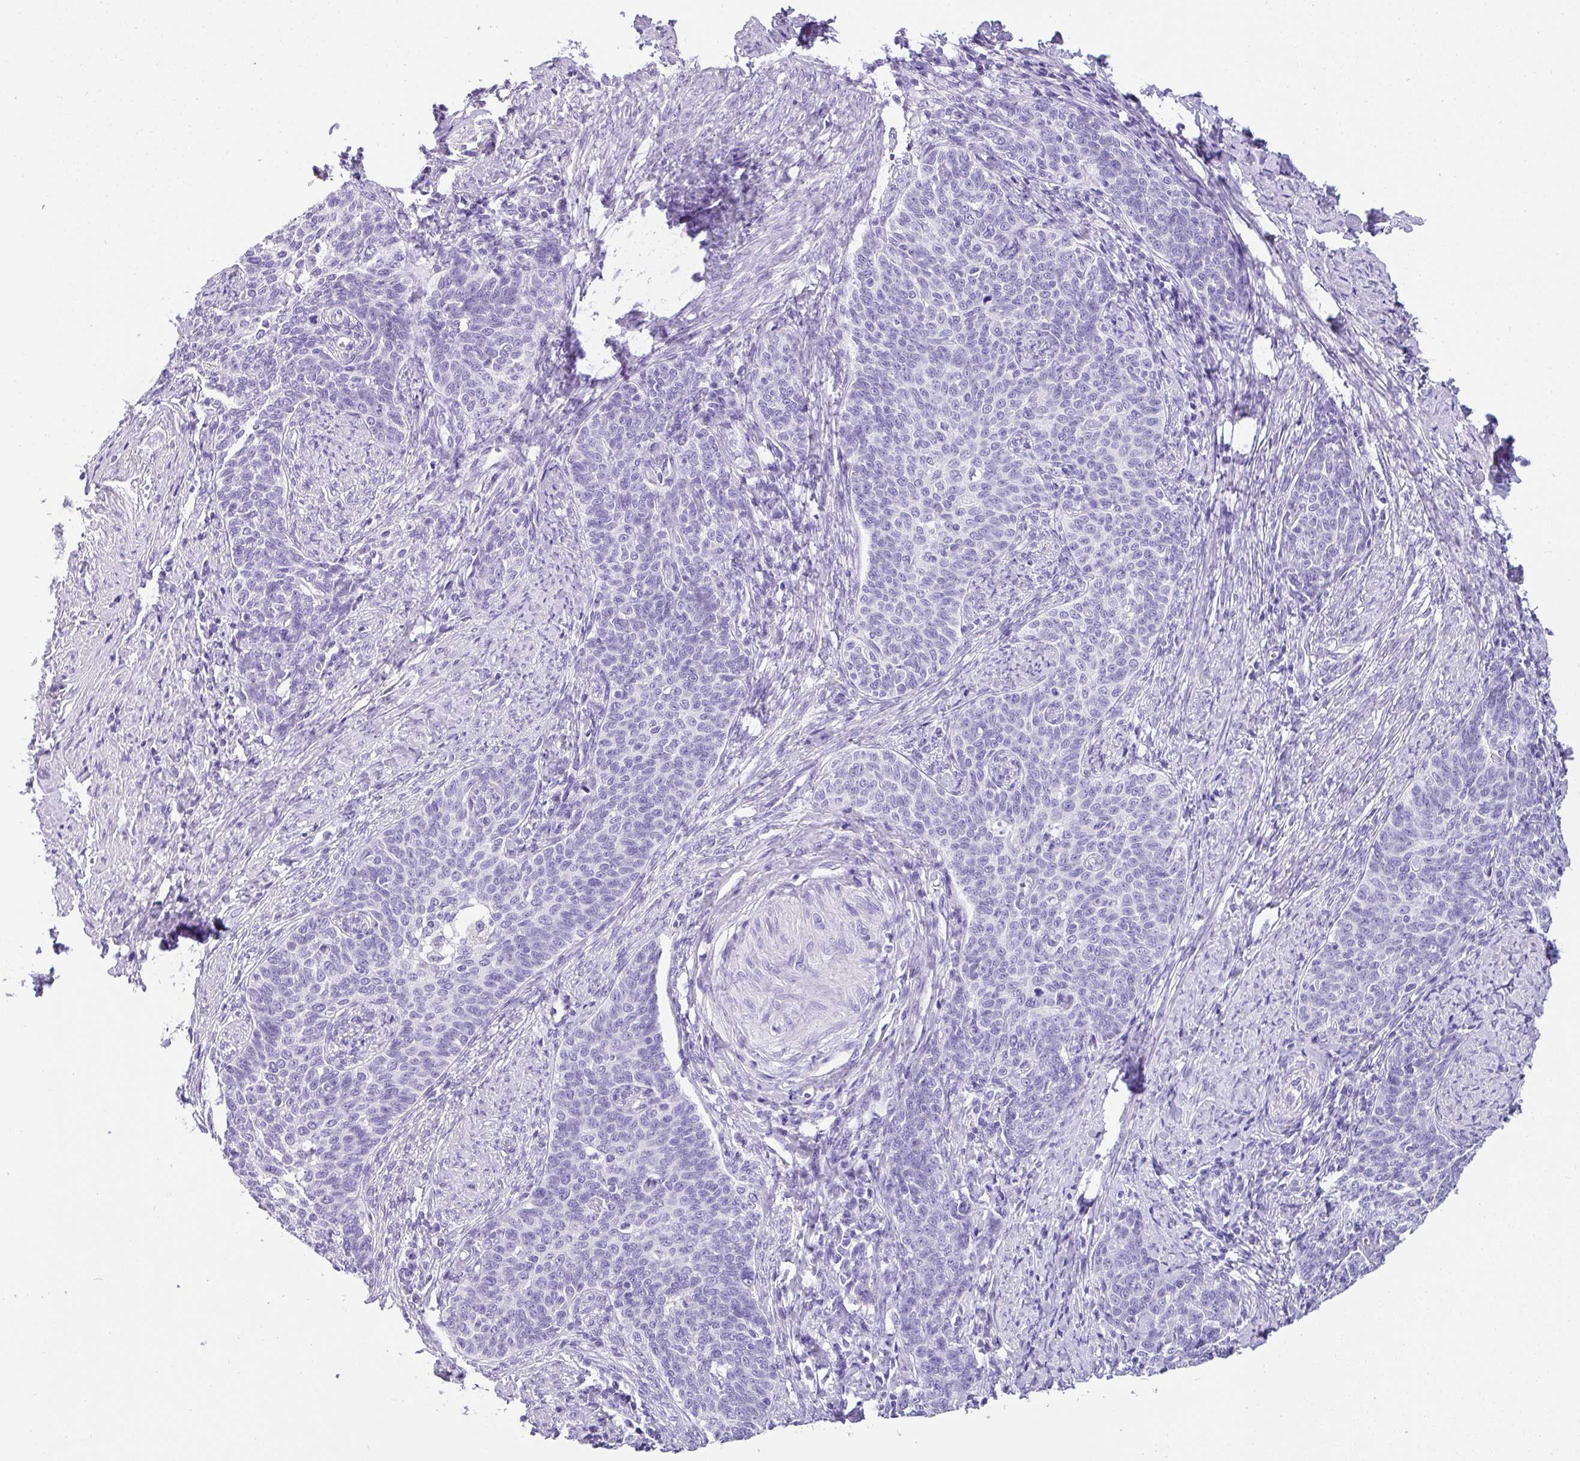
{"staining": {"intensity": "negative", "quantity": "none", "location": "none"}, "tissue": "cervical cancer", "cell_type": "Tumor cells", "image_type": "cancer", "snomed": [{"axis": "morphology", "description": "Squamous cell carcinoma, NOS"}, {"axis": "topography", "description": "Cervix"}], "caption": "Protein analysis of cervical squamous cell carcinoma reveals no significant staining in tumor cells. The staining was performed using DAB to visualize the protein expression in brown, while the nuclei were stained in blue with hematoxylin (Magnification: 20x).", "gene": "MUC21", "patient": {"sex": "female", "age": 39}}